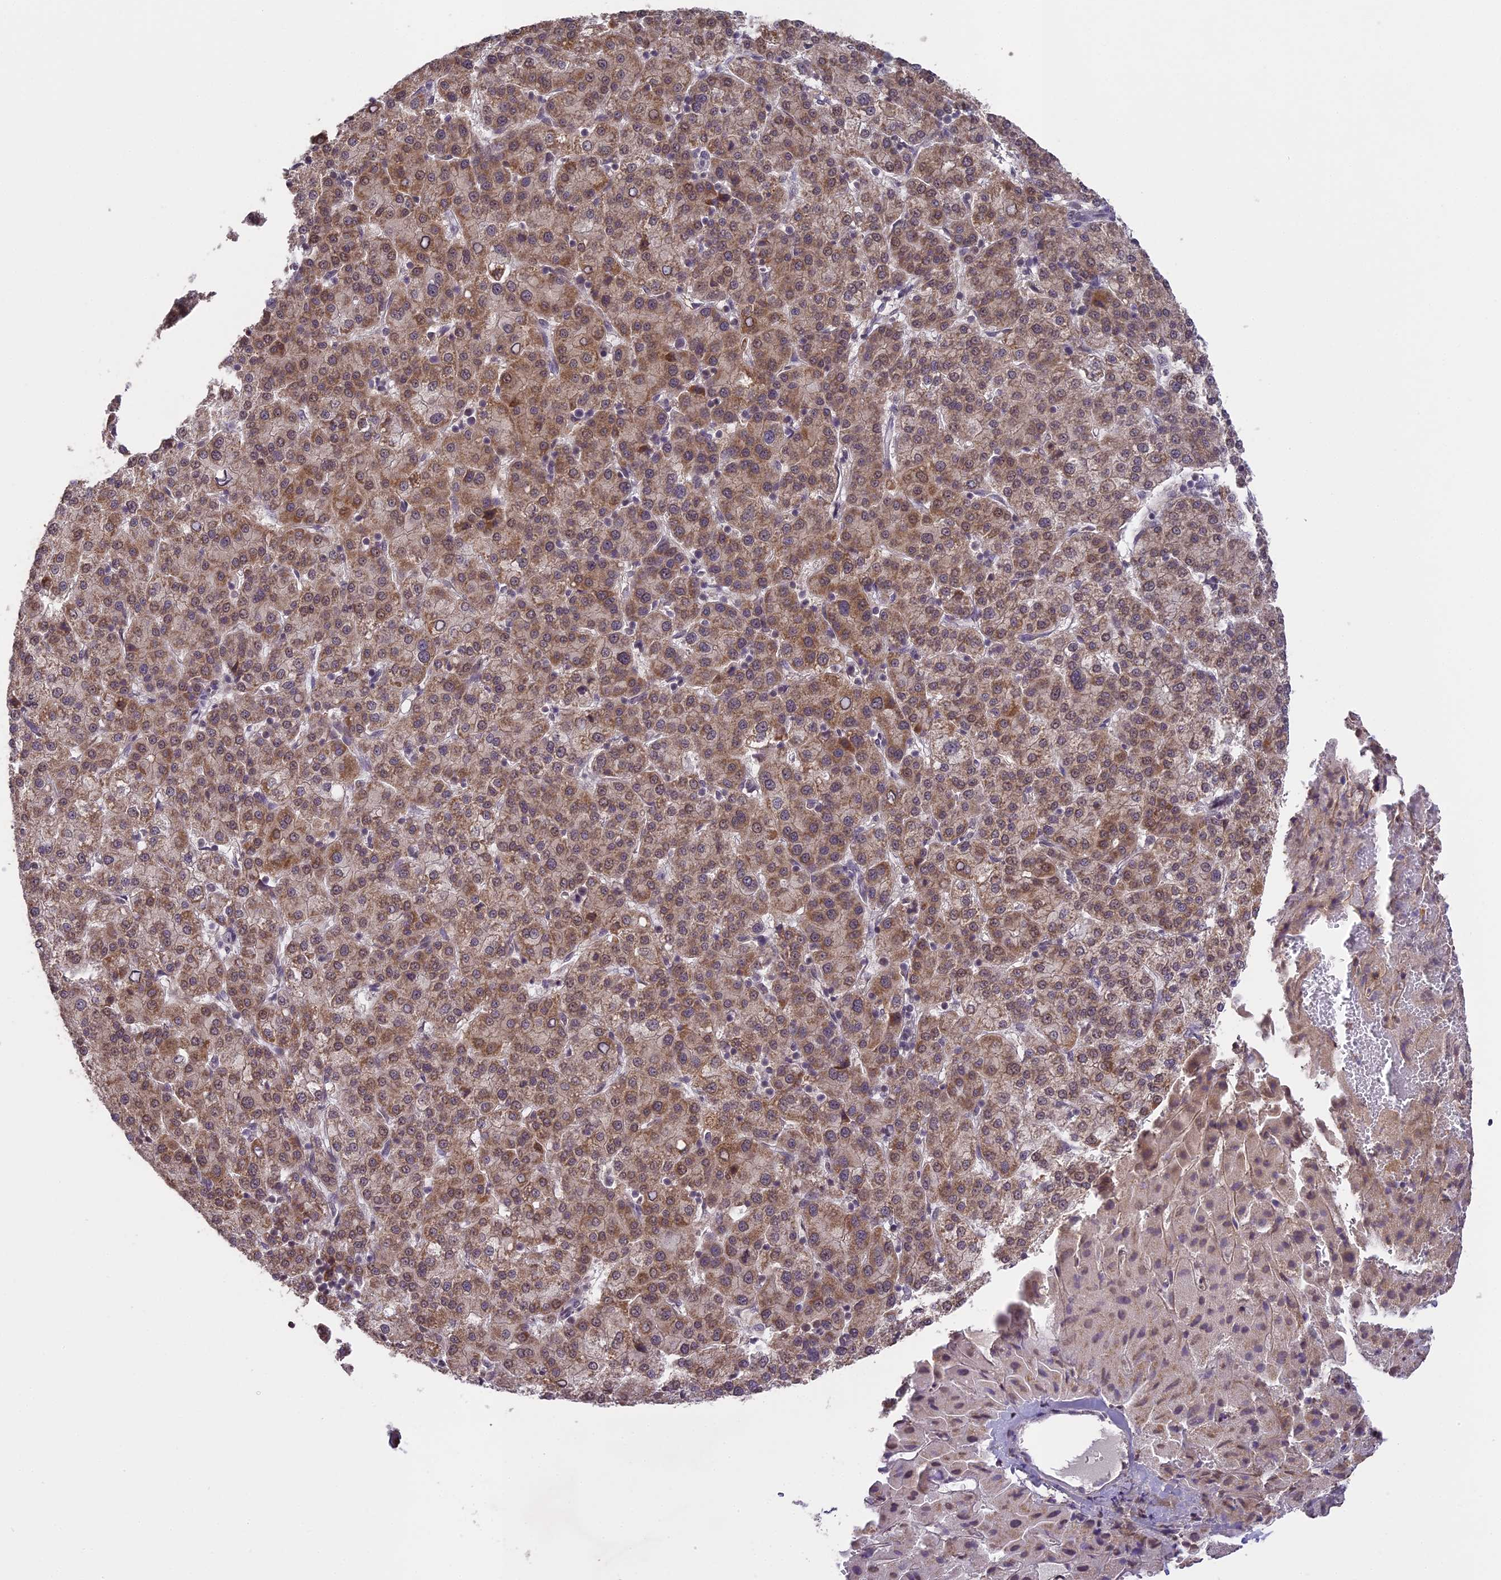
{"staining": {"intensity": "moderate", "quantity": ">75%", "location": "cytoplasmic/membranous,nuclear"}, "tissue": "liver cancer", "cell_type": "Tumor cells", "image_type": "cancer", "snomed": [{"axis": "morphology", "description": "Carcinoma, Hepatocellular, NOS"}, {"axis": "topography", "description": "Liver"}], "caption": "Tumor cells demonstrate medium levels of moderate cytoplasmic/membranous and nuclear expression in about >75% of cells in liver hepatocellular carcinoma.", "gene": "ERG28", "patient": {"sex": "female", "age": 58}}